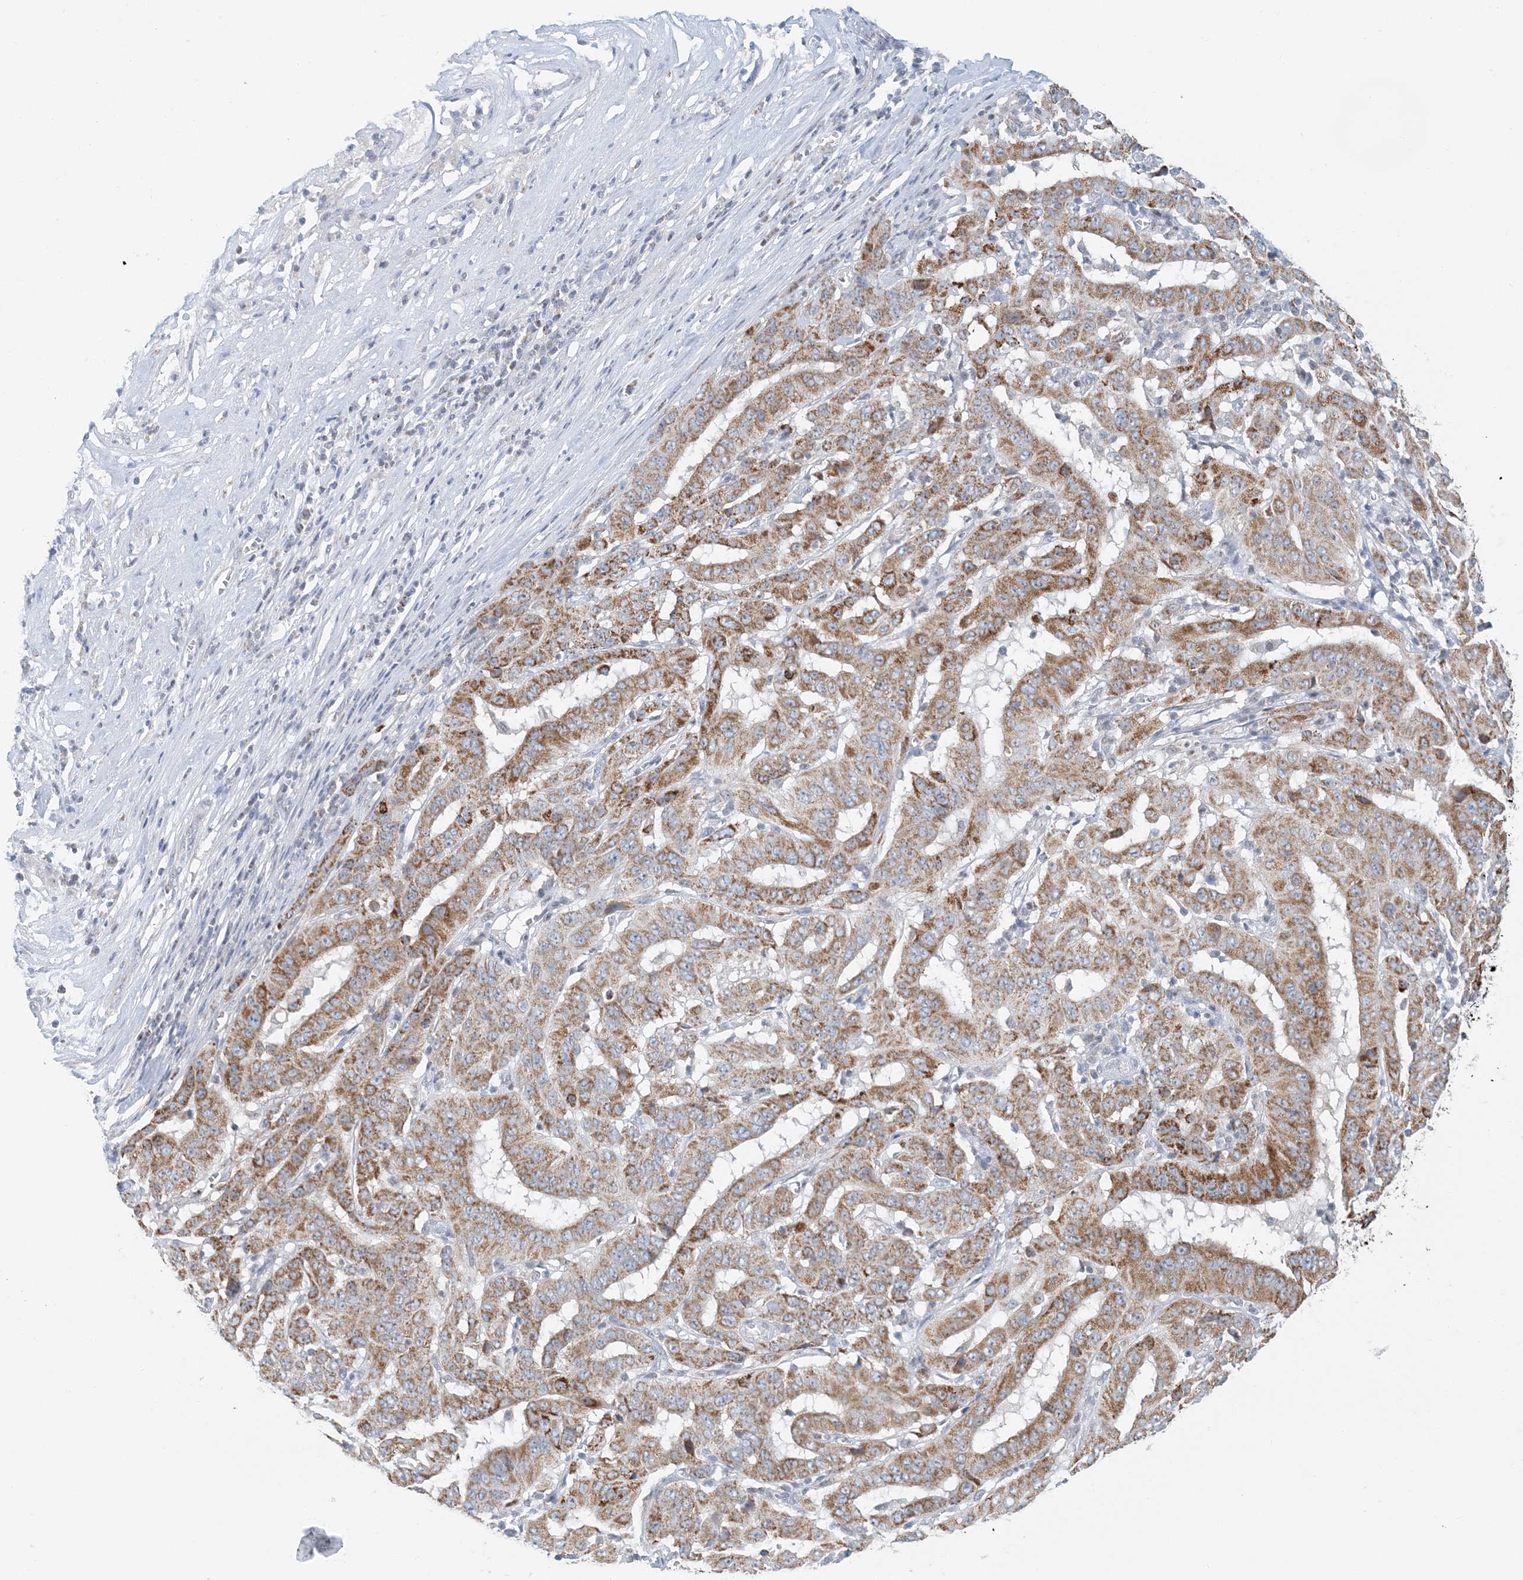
{"staining": {"intensity": "moderate", "quantity": ">75%", "location": "cytoplasmic/membranous"}, "tissue": "pancreatic cancer", "cell_type": "Tumor cells", "image_type": "cancer", "snomed": [{"axis": "morphology", "description": "Adenocarcinoma, NOS"}, {"axis": "topography", "description": "Pancreas"}], "caption": "Moderate cytoplasmic/membranous staining is identified in about >75% of tumor cells in pancreatic cancer (adenocarcinoma). (DAB IHC with brightfield microscopy, high magnification).", "gene": "BDH1", "patient": {"sex": "male", "age": 63}}